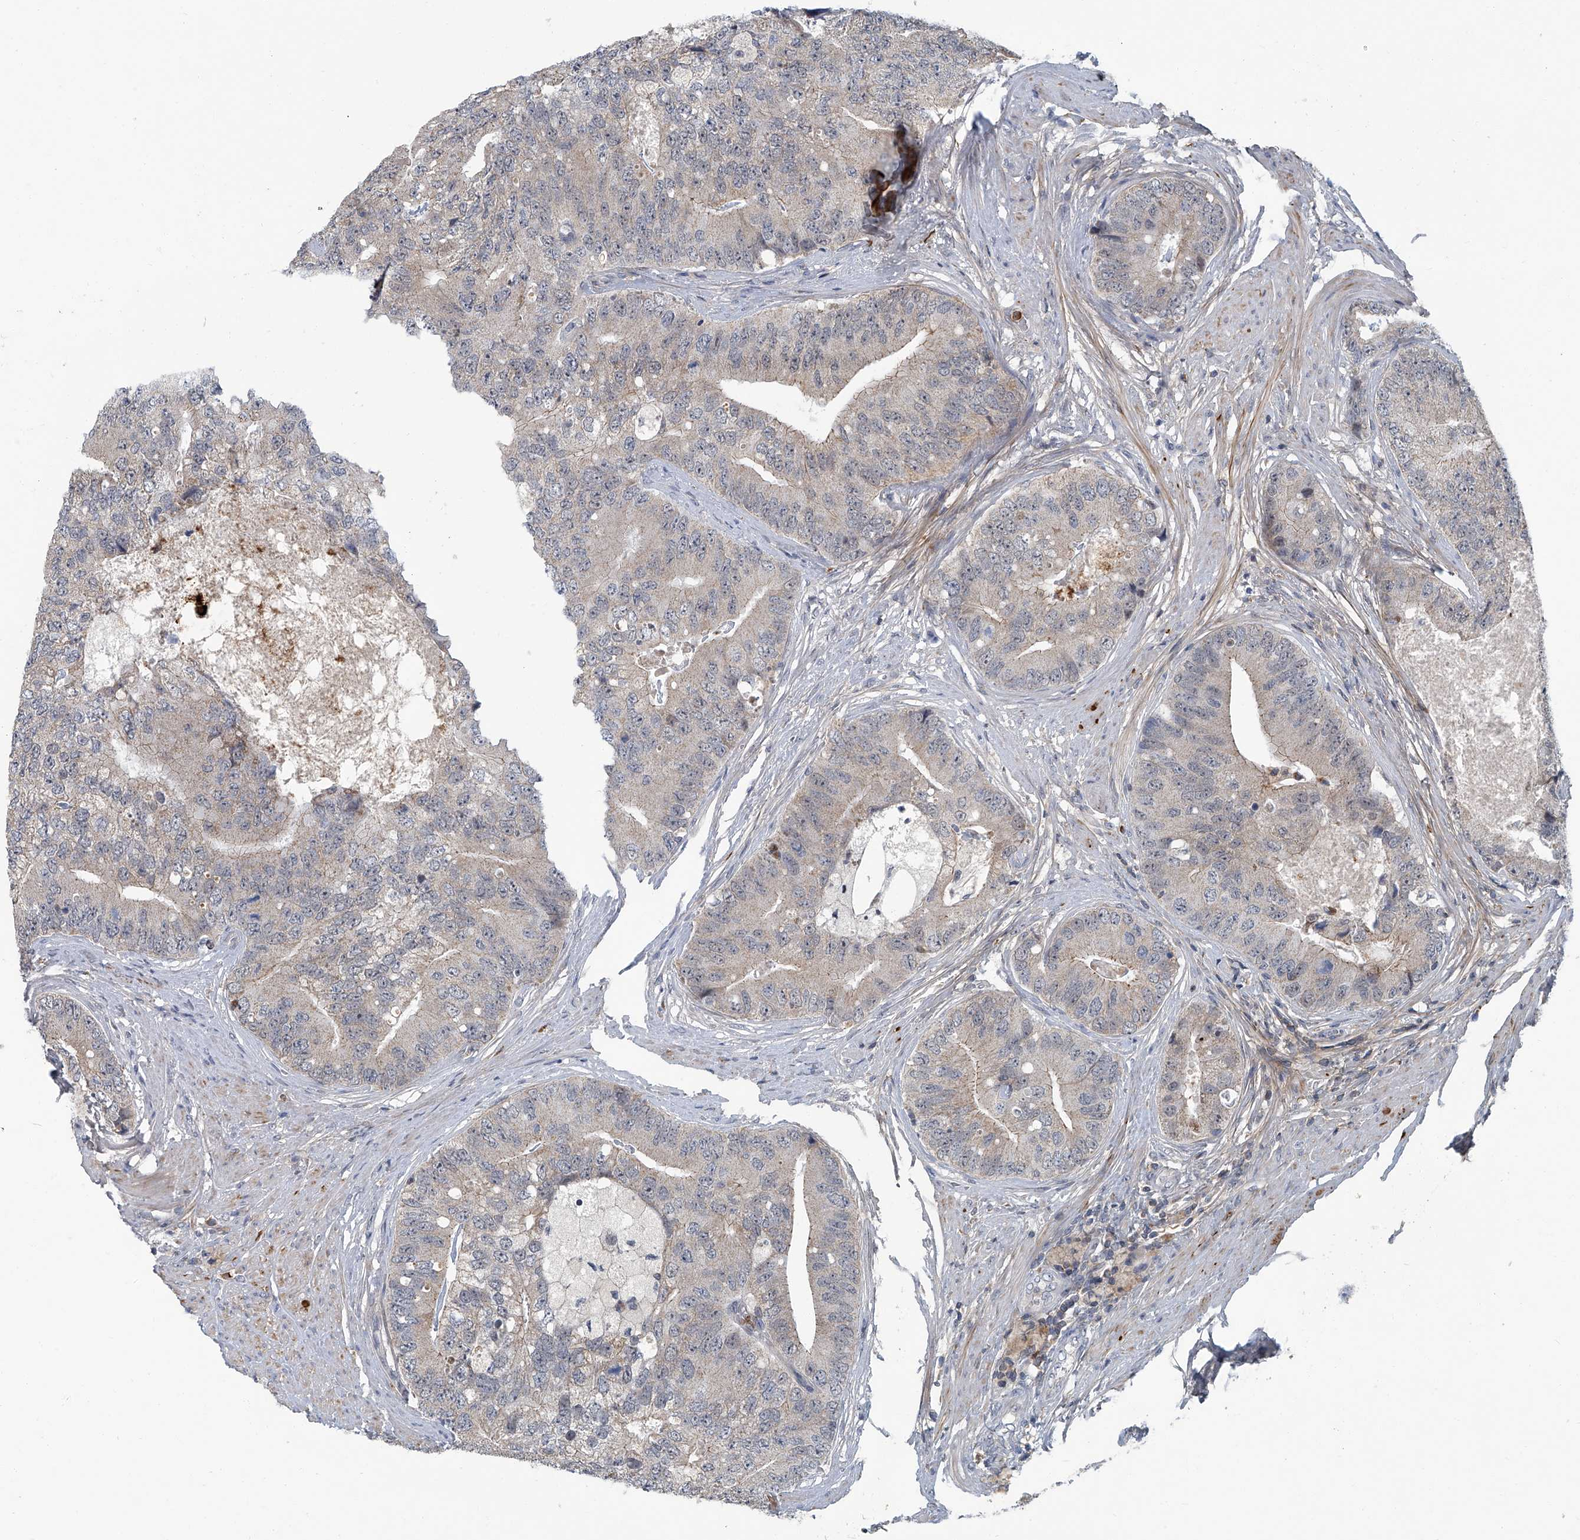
{"staining": {"intensity": "weak", "quantity": "<25%", "location": "cytoplasmic/membranous"}, "tissue": "prostate cancer", "cell_type": "Tumor cells", "image_type": "cancer", "snomed": [{"axis": "morphology", "description": "Adenocarcinoma, High grade"}, {"axis": "topography", "description": "Prostate"}], "caption": "Adenocarcinoma (high-grade) (prostate) was stained to show a protein in brown. There is no significant expression in tumor cells.", "gene": "AKNAD1", "patient": {"sex": "male", "age": 70}}